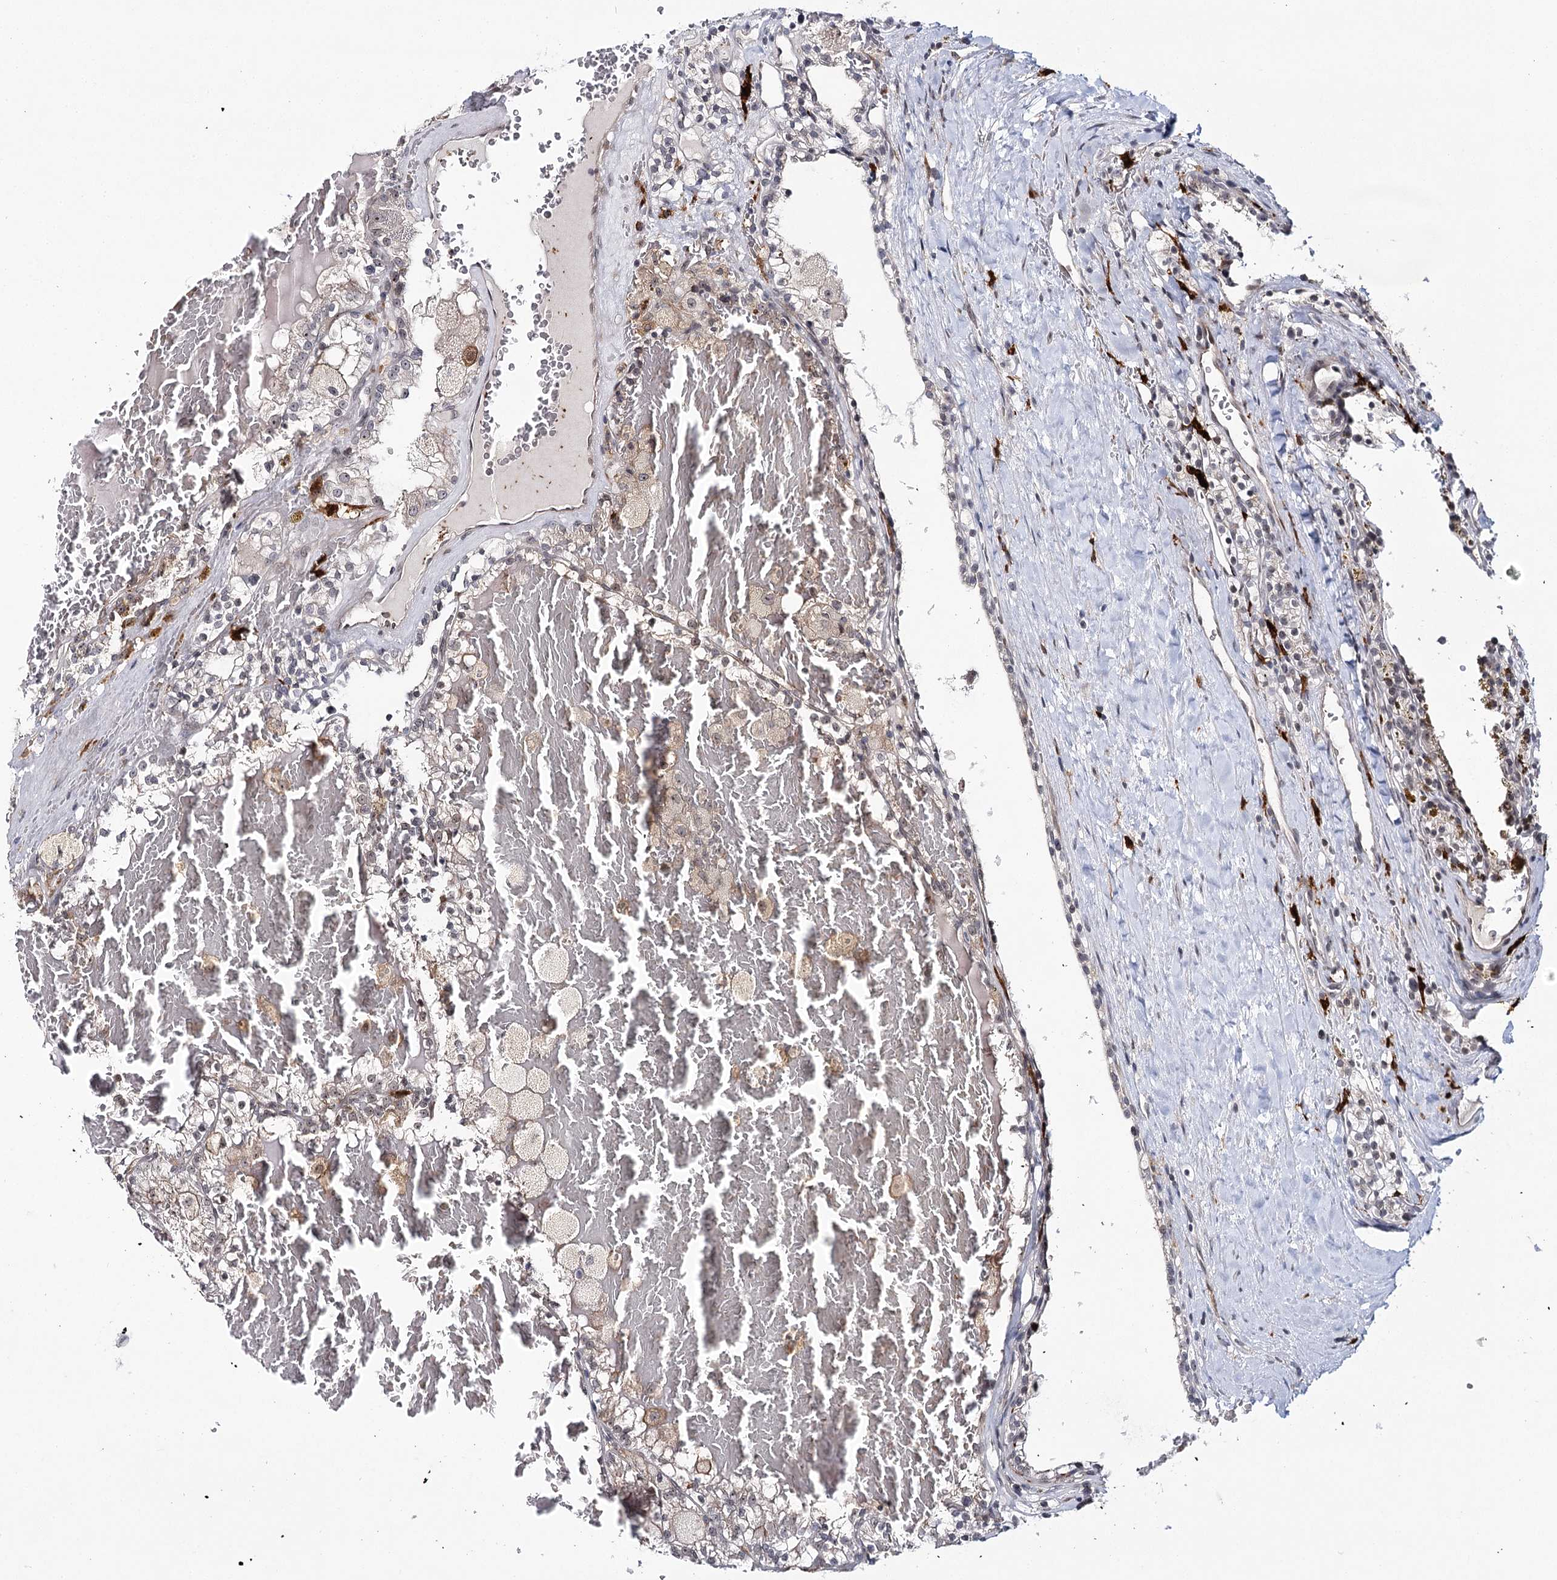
{"staining": {"intensity": "negative", "quantity": "none", "location": "none"}, "tissue": "renal cancer", "cell_type": "Tumor cells", "image_type": "cancer", "snomed": [{"axis": "morphology", "description": "Adenocarcinoma, NOS"}, {"axis": "topography", "description": "Kidney"}], "caption": "Image shows no significant protein positivity in tumor cells of renal cancer (adenocarcinoma).", "gene": "WDR36", "patient": {"sex": "female", "age": 56}}